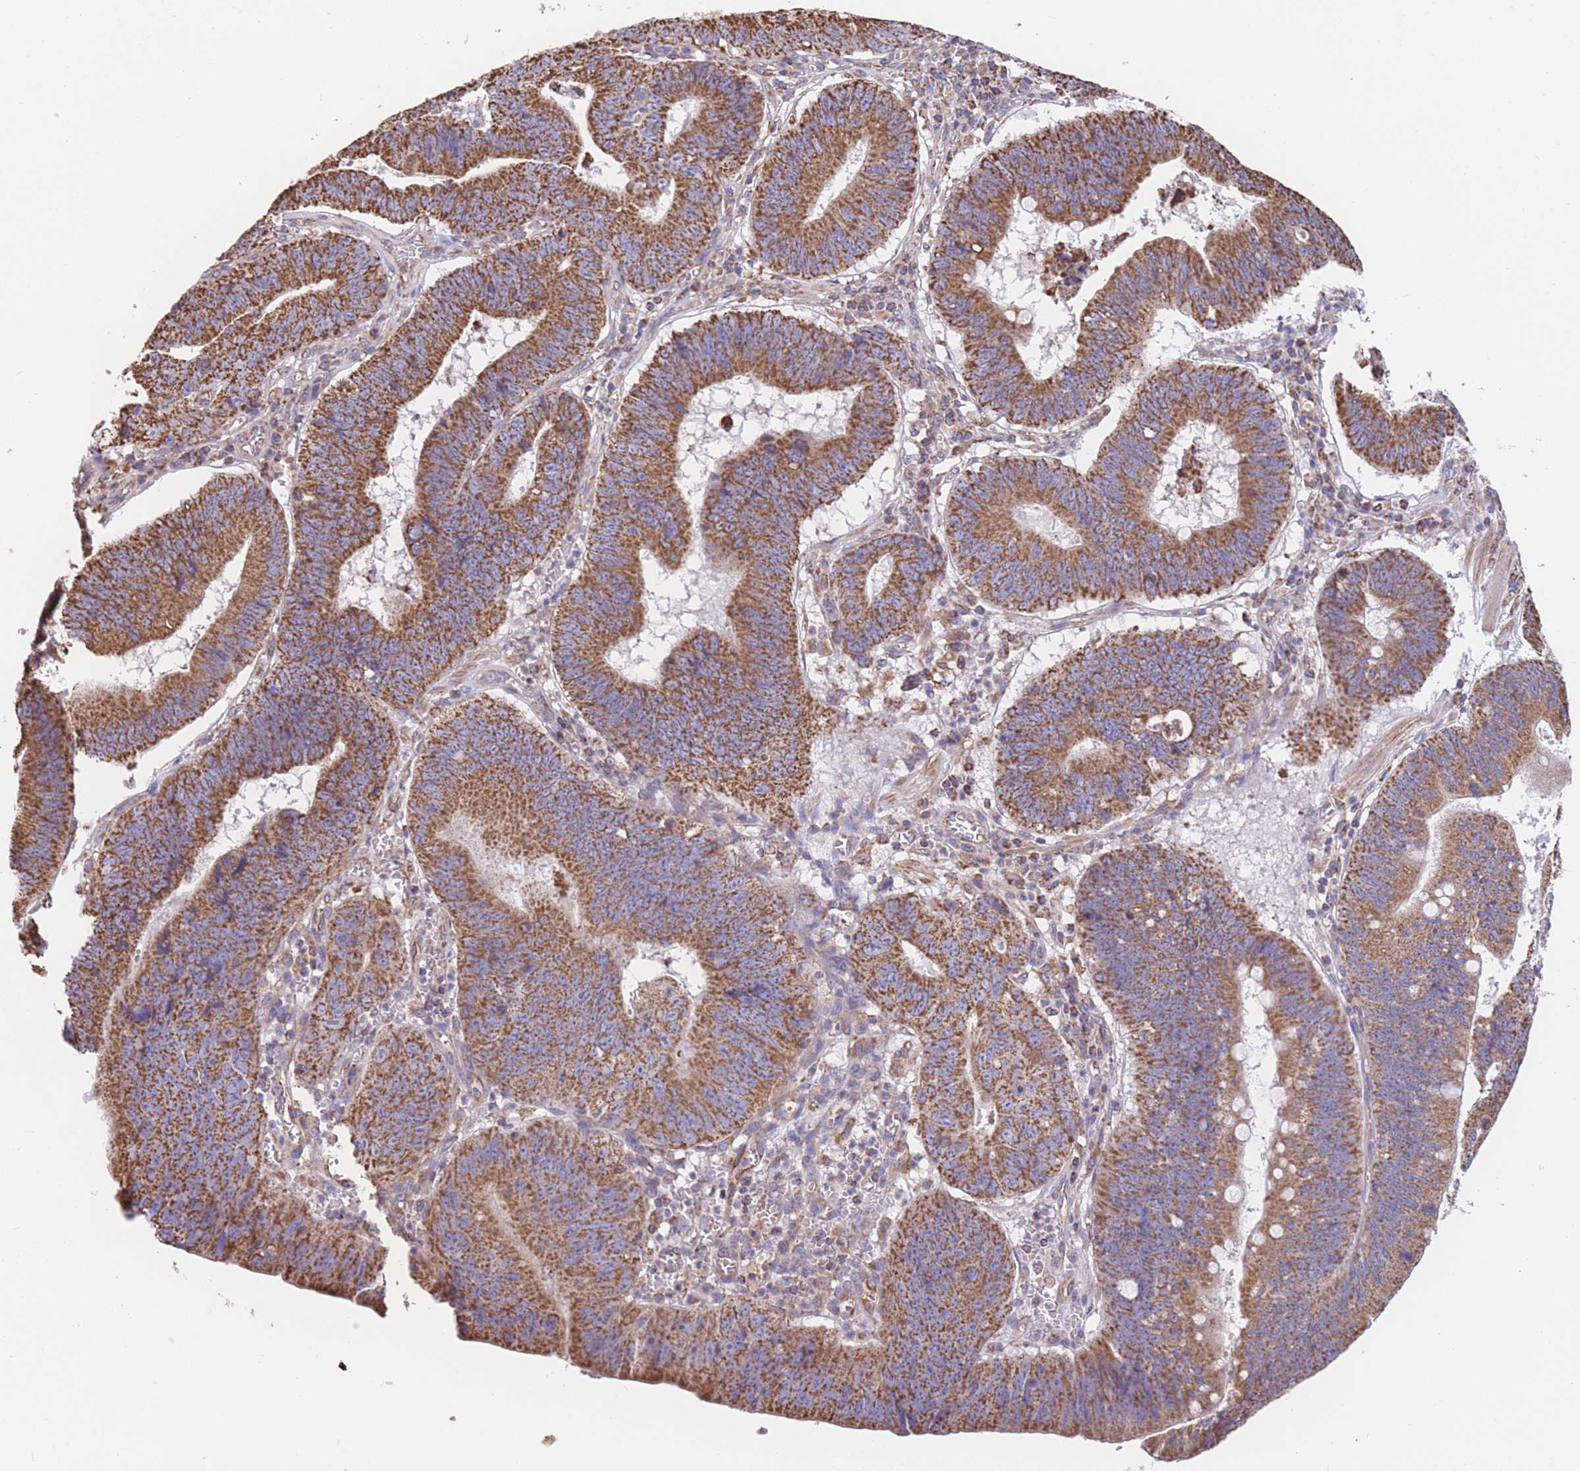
{"staining": {"intensity": "strong", "quantity": ">75%", "location": "cytoplasmic/membranous"}, "tissue": "stomach cancer", "cell_type": "Tumor cells", "image_type": "cancer", "snomed": [{"axis": "morphology", "description": "Adenocarcinoma, NOS"}, {"axis": "topography", "description": "Stomach"}], "caption": "Immunohistochemistry (IHC) histopathology image of human stomach adenocarcinoma stained for a protein (brown), which demonstrates high levels of strong cytoplasmic/membranous staining in approximately >75% of tumor cells.", "gene": "FKBP8", "patient": {"sex": "male", "age": 59}}